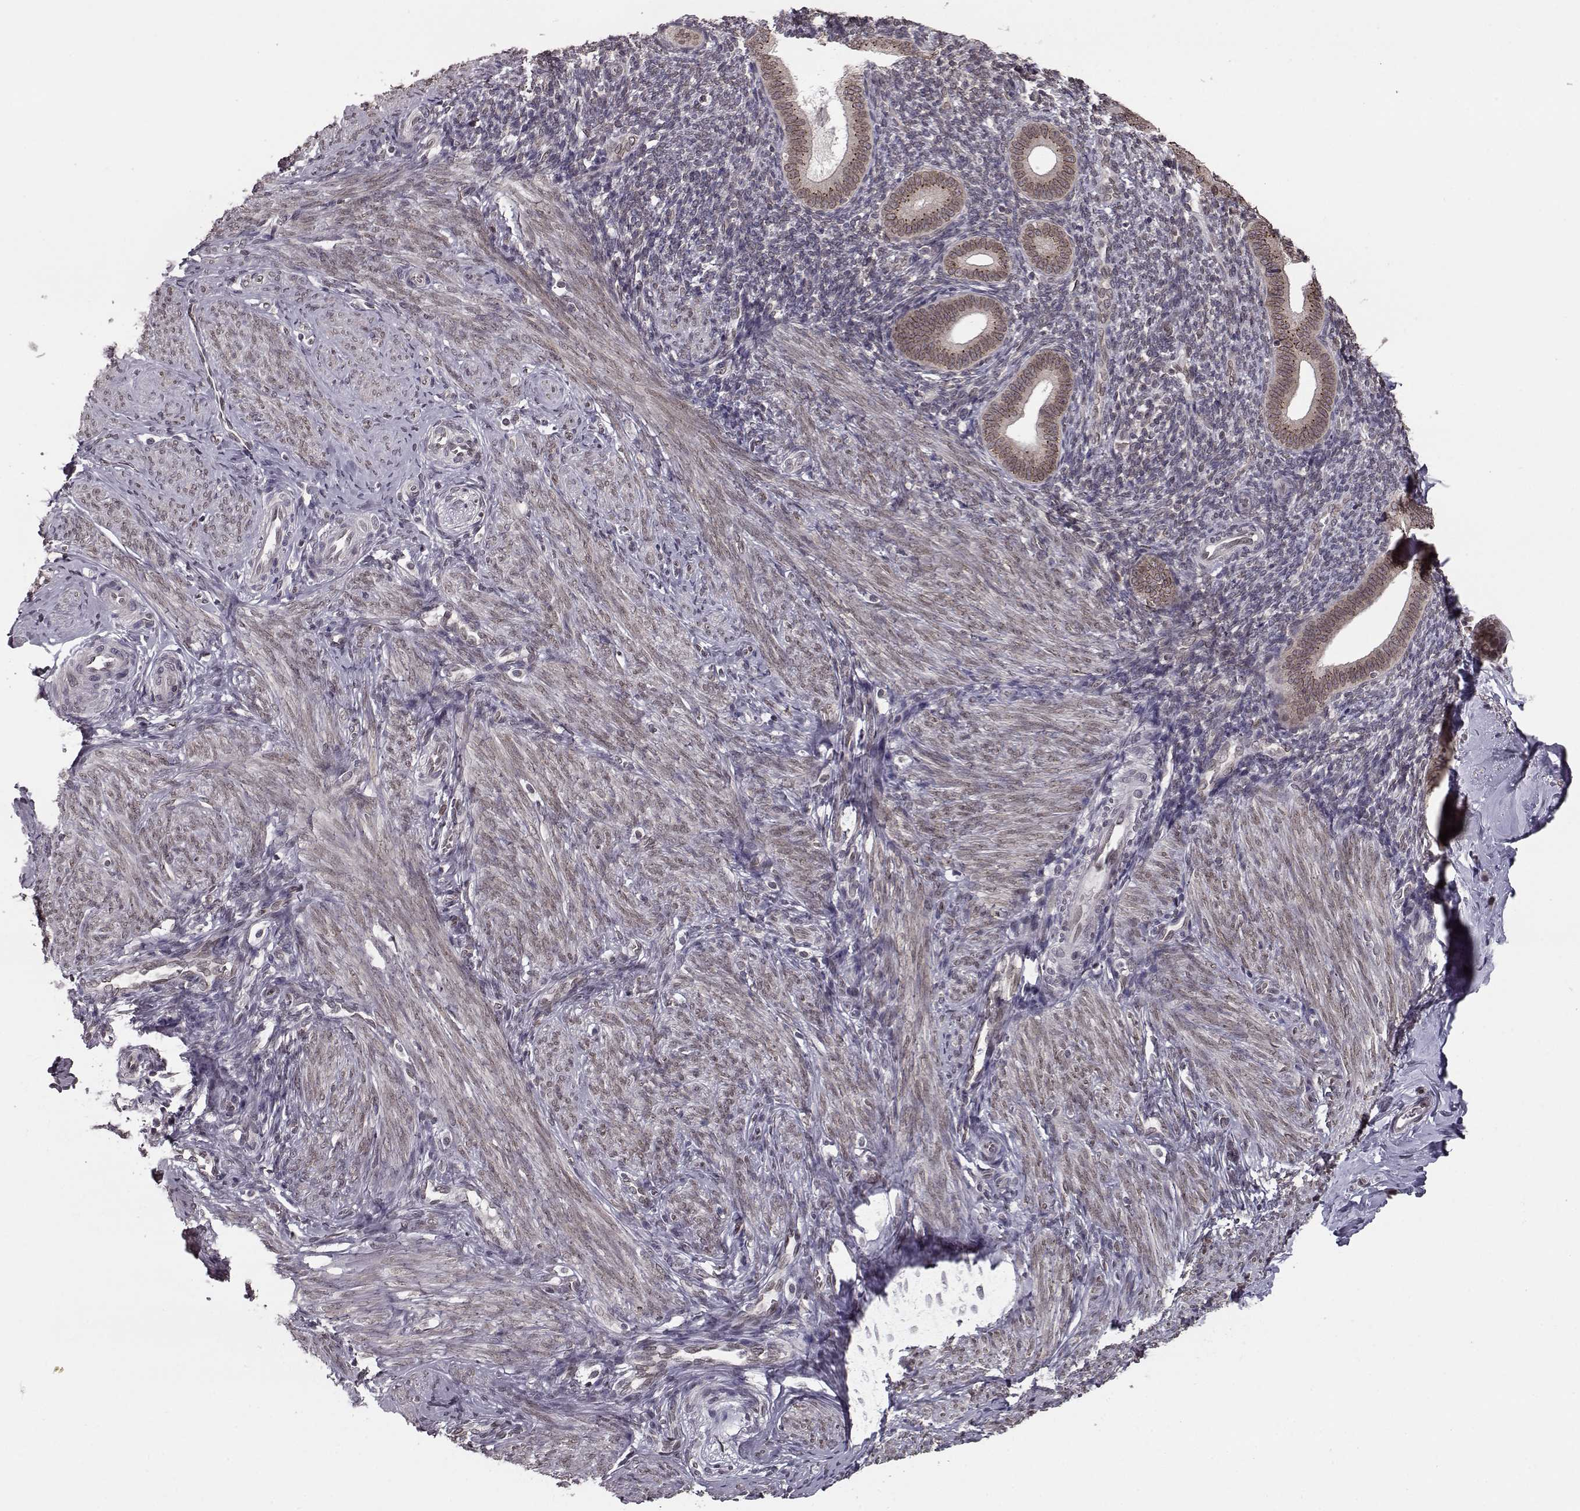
{"staining": {"intensity": "negative", "quantity": "none", "location": "none"}, "tissue": "endometrium", "cell_type": "Cells in endometrial stroma", "image_type": "normal", "snomed": [{"axis": "morphology", "description": "Normal tissue, NOS"}, {"axis": "topography", "description": "Endometrium"}], "caption": "A high-resolution micrograph shows immunohistochemistry (IHC) staining of normal endometrium, which reveals no significant expression in cells in endometrial stroma. (IHC, brightfield microscopy, high magnification).", "gene": "NUP37", "patient": {"sex": "female", "age": 40}}